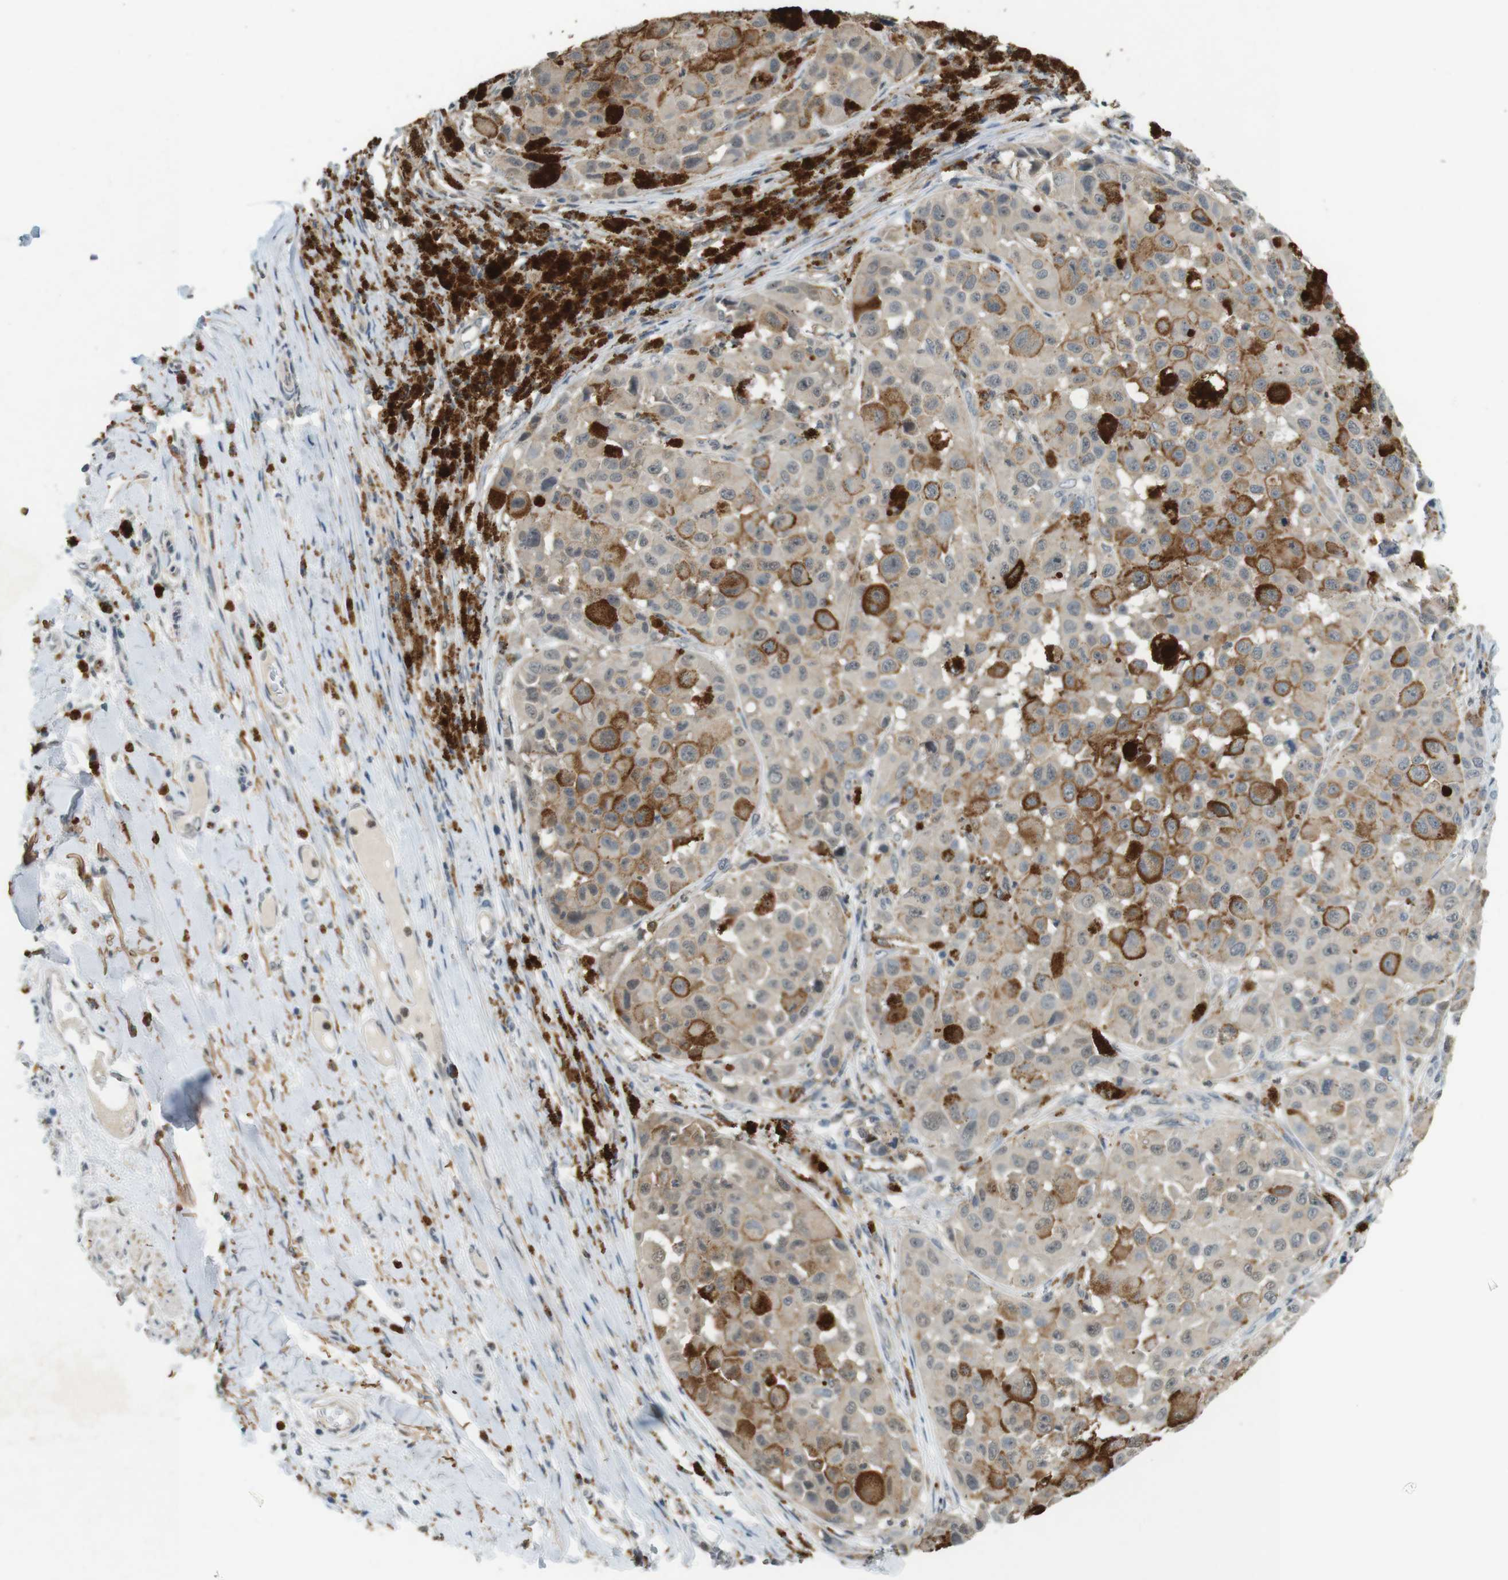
{"staining": {"intensity": "weak", "quantity": ">75%", "location": "cytoplasmic/membranous"}, "tissue": "melanoma", "cell_type": "Tumor cells", "image_type": "cancer", "snomed": [{"axis": "morphology", "description": "Malignant melanoma, NOS"}, {"axis": "topography", "description": "Skin"}], "caption": "Protein staining of malignant melanoma tissue reveals weak cytoplasmic/membranous expression in approximately >75% of tumor cells. The staining was performed using DAB to visualize the protein expression in brown, while the nuclei were stained in blue with hematoxylin (Magnification: 20x).", "gene": "CDK14", "patient": {"sex": "male", "age": 96}}